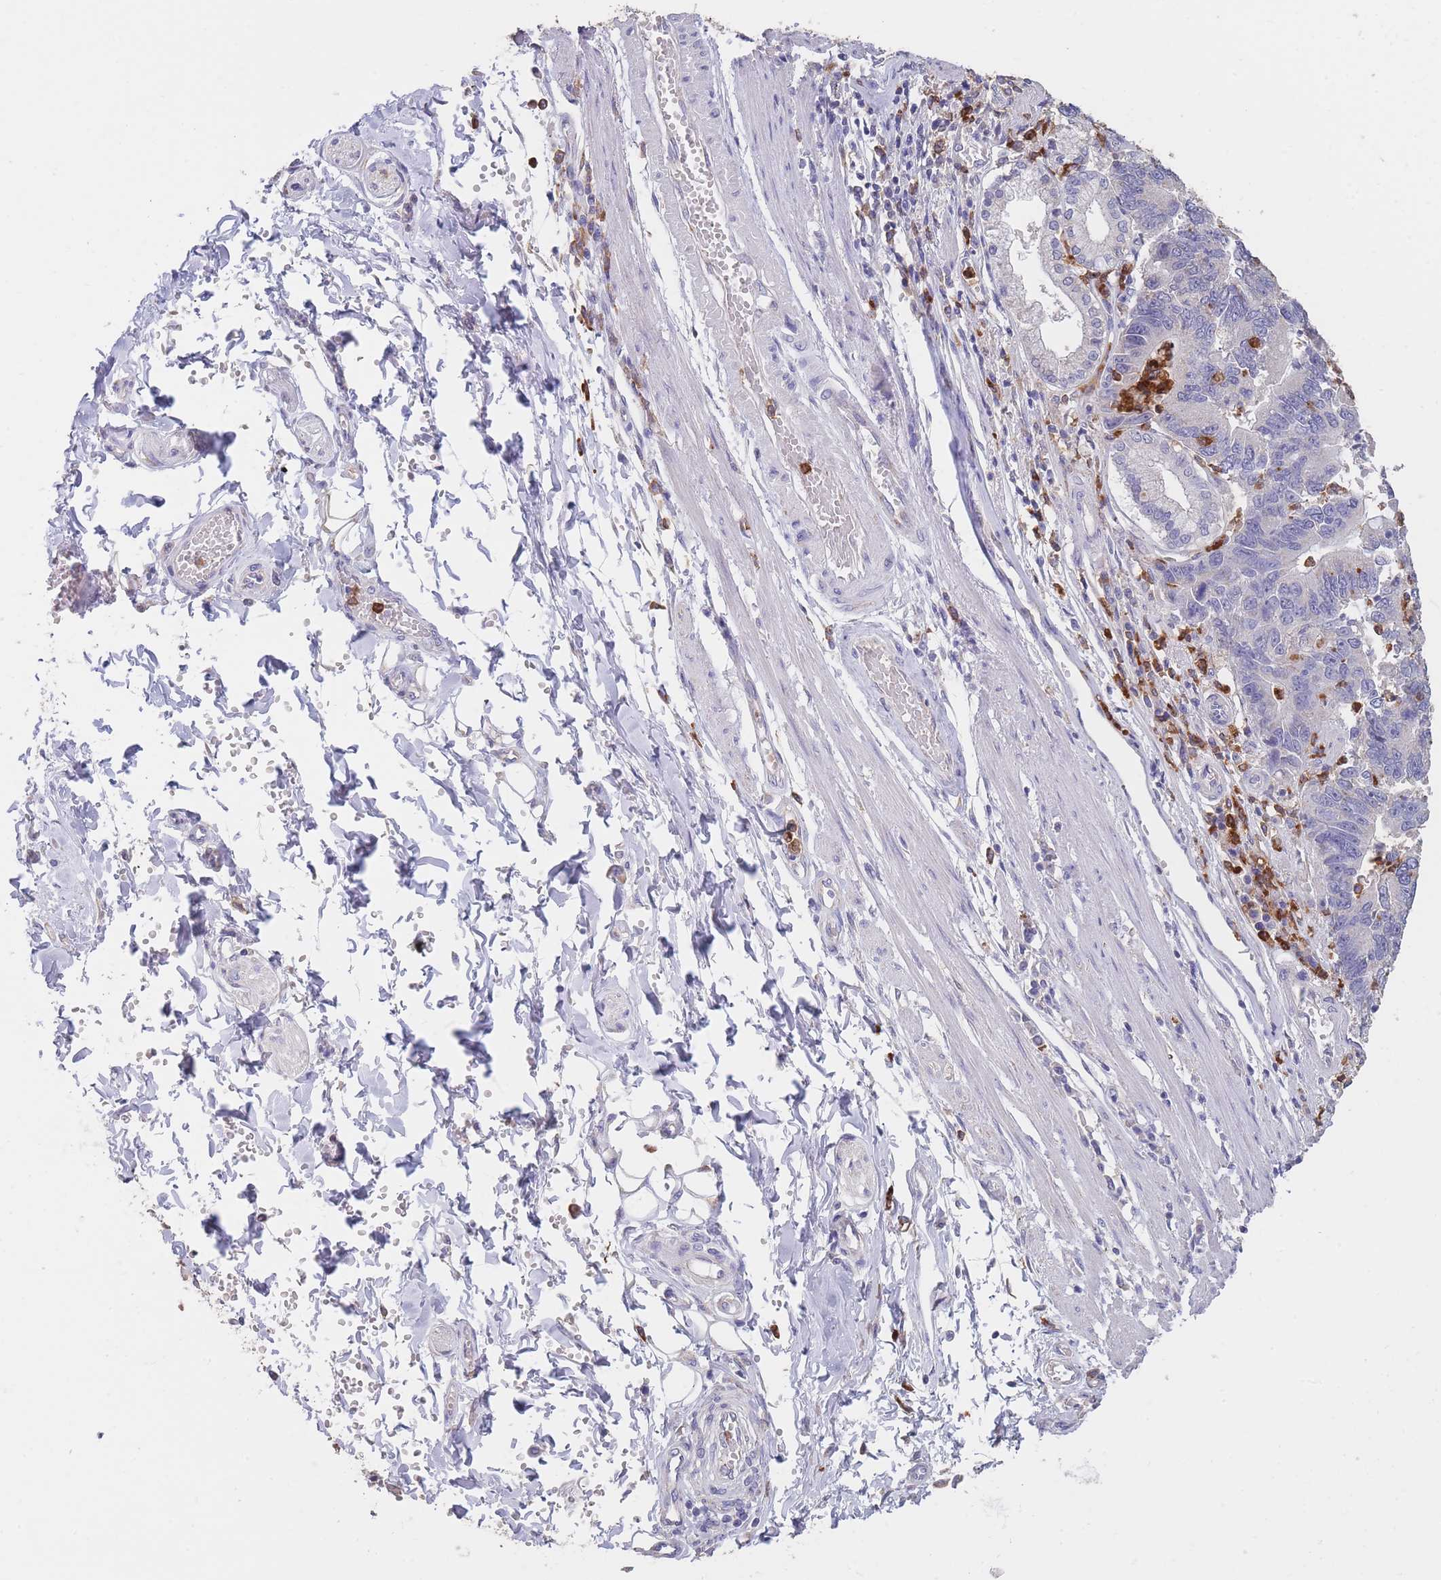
{"staining": {"intensity": "negative", "quantity": "none", "location": "none"}, "tissue": "stomach cancer", "cell_type": "Tumor cells", "image_type": "cancer", "snomed": [{"axis": "morphology", "description": "Adenocarcinoma, NOS"}, {"axis": "topography", "description": "Stomach"}], "caption": "Immunohistochemical staining of human stomach cancer (adenocarcinoma) exhibits no significant staining in tumor cells.", "gene": "CLEC12A", "patient": {"sex": "male", "age": 59}}